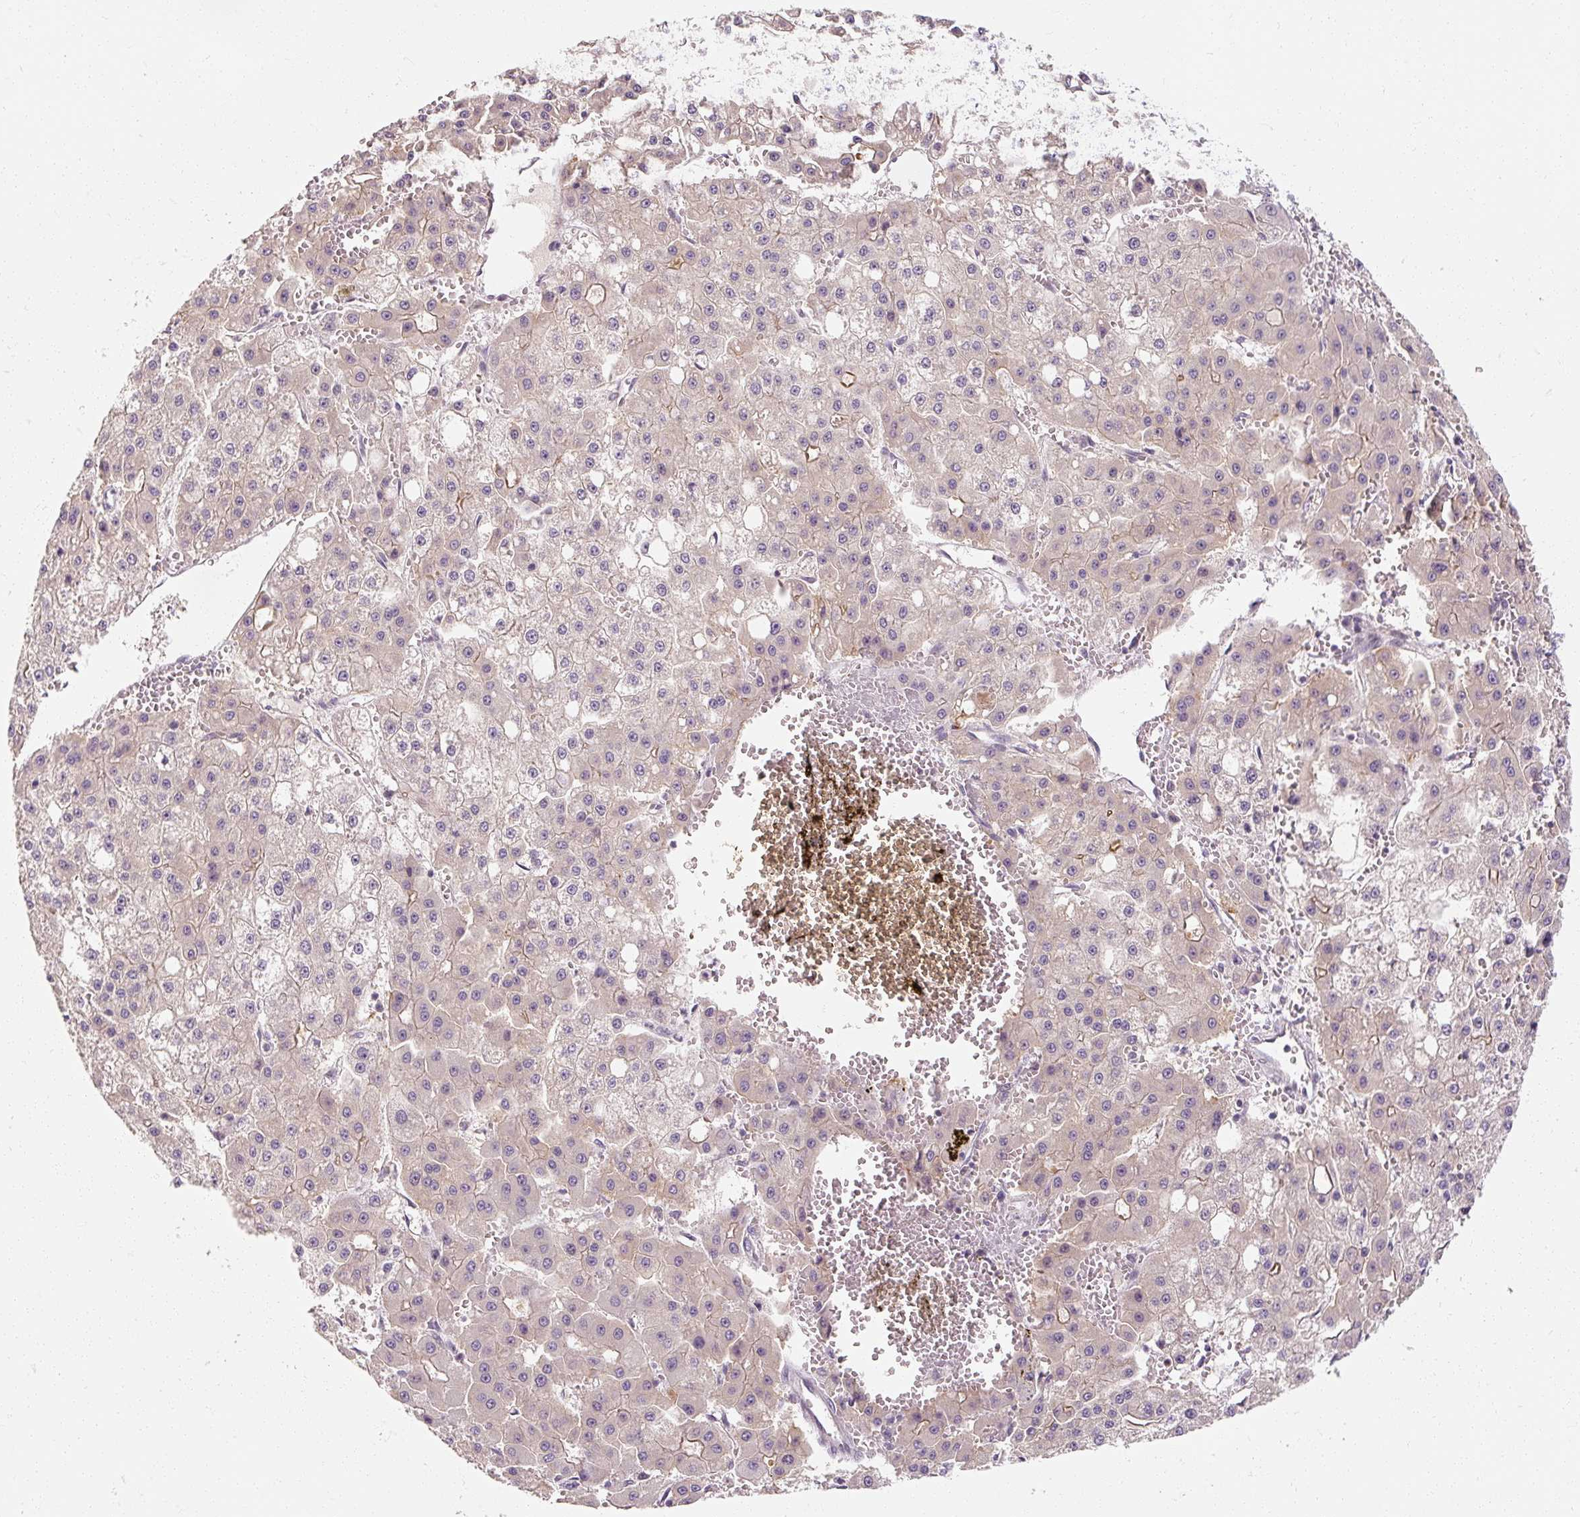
{"staining": {"intensity": "weak", "quantity": "<25%", "location": "cytoplasmic/membranous"}, "tissue": "liver cancer", "cell_type": "Tumor cells", "image_type": "cancer", "snomed": [{"axis": "morphology", "description": "Carcinoma, Hepatocellular, NOS"}, {"axis": "topography", "description": "Liver"}], "caption": "Immunohistochemistry (IHC) of liver cancer demonstrates no expression in tumor cells. (DAB (3,3'-diaminobenzidine) IHC, high magnification).", "gene": "RB1CC1", "patient": {"sex": "male", "age": 47}}